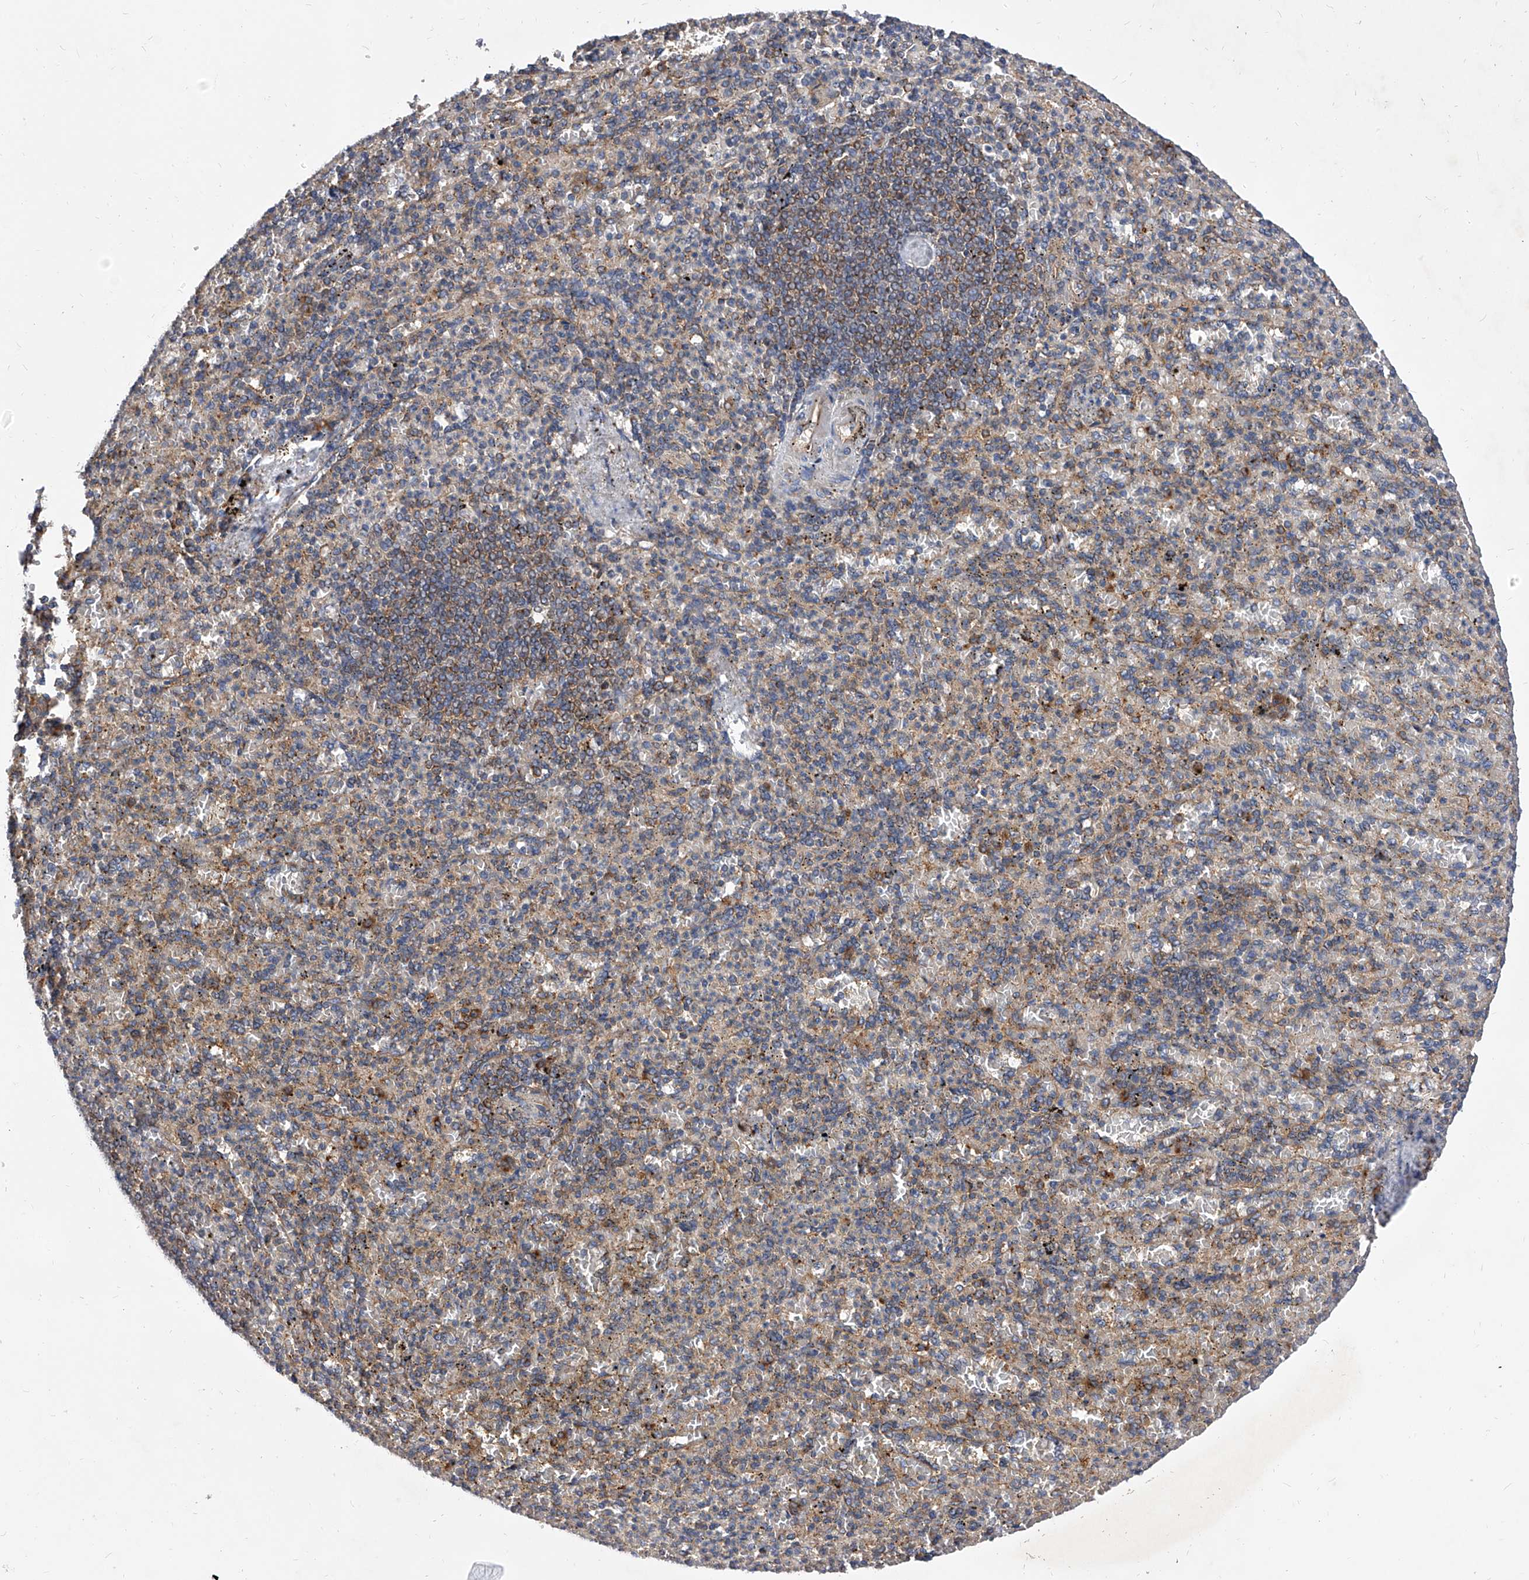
{"staining": {"intensity": "moderate", "quantity": "<25%", "location": "cytoplasmic/membranous"}, "tissue": "spleen", "cell_type": "Cells in red pulp", "image_type": "normal", "snomed": [{"axis": "morphology", "description": "Normal tissue, NOS"}, {"axis": "topography", "description": "Spleen"}], "caption": "IHC image of normal human spleen stained for a protein (brown), which displays low levels of moderate cytoplasmic/membranous expression in approximately <25% of cells in red pulp.", "gene": "CFAP410", "patient": {"sex": "female", "age": 74}}